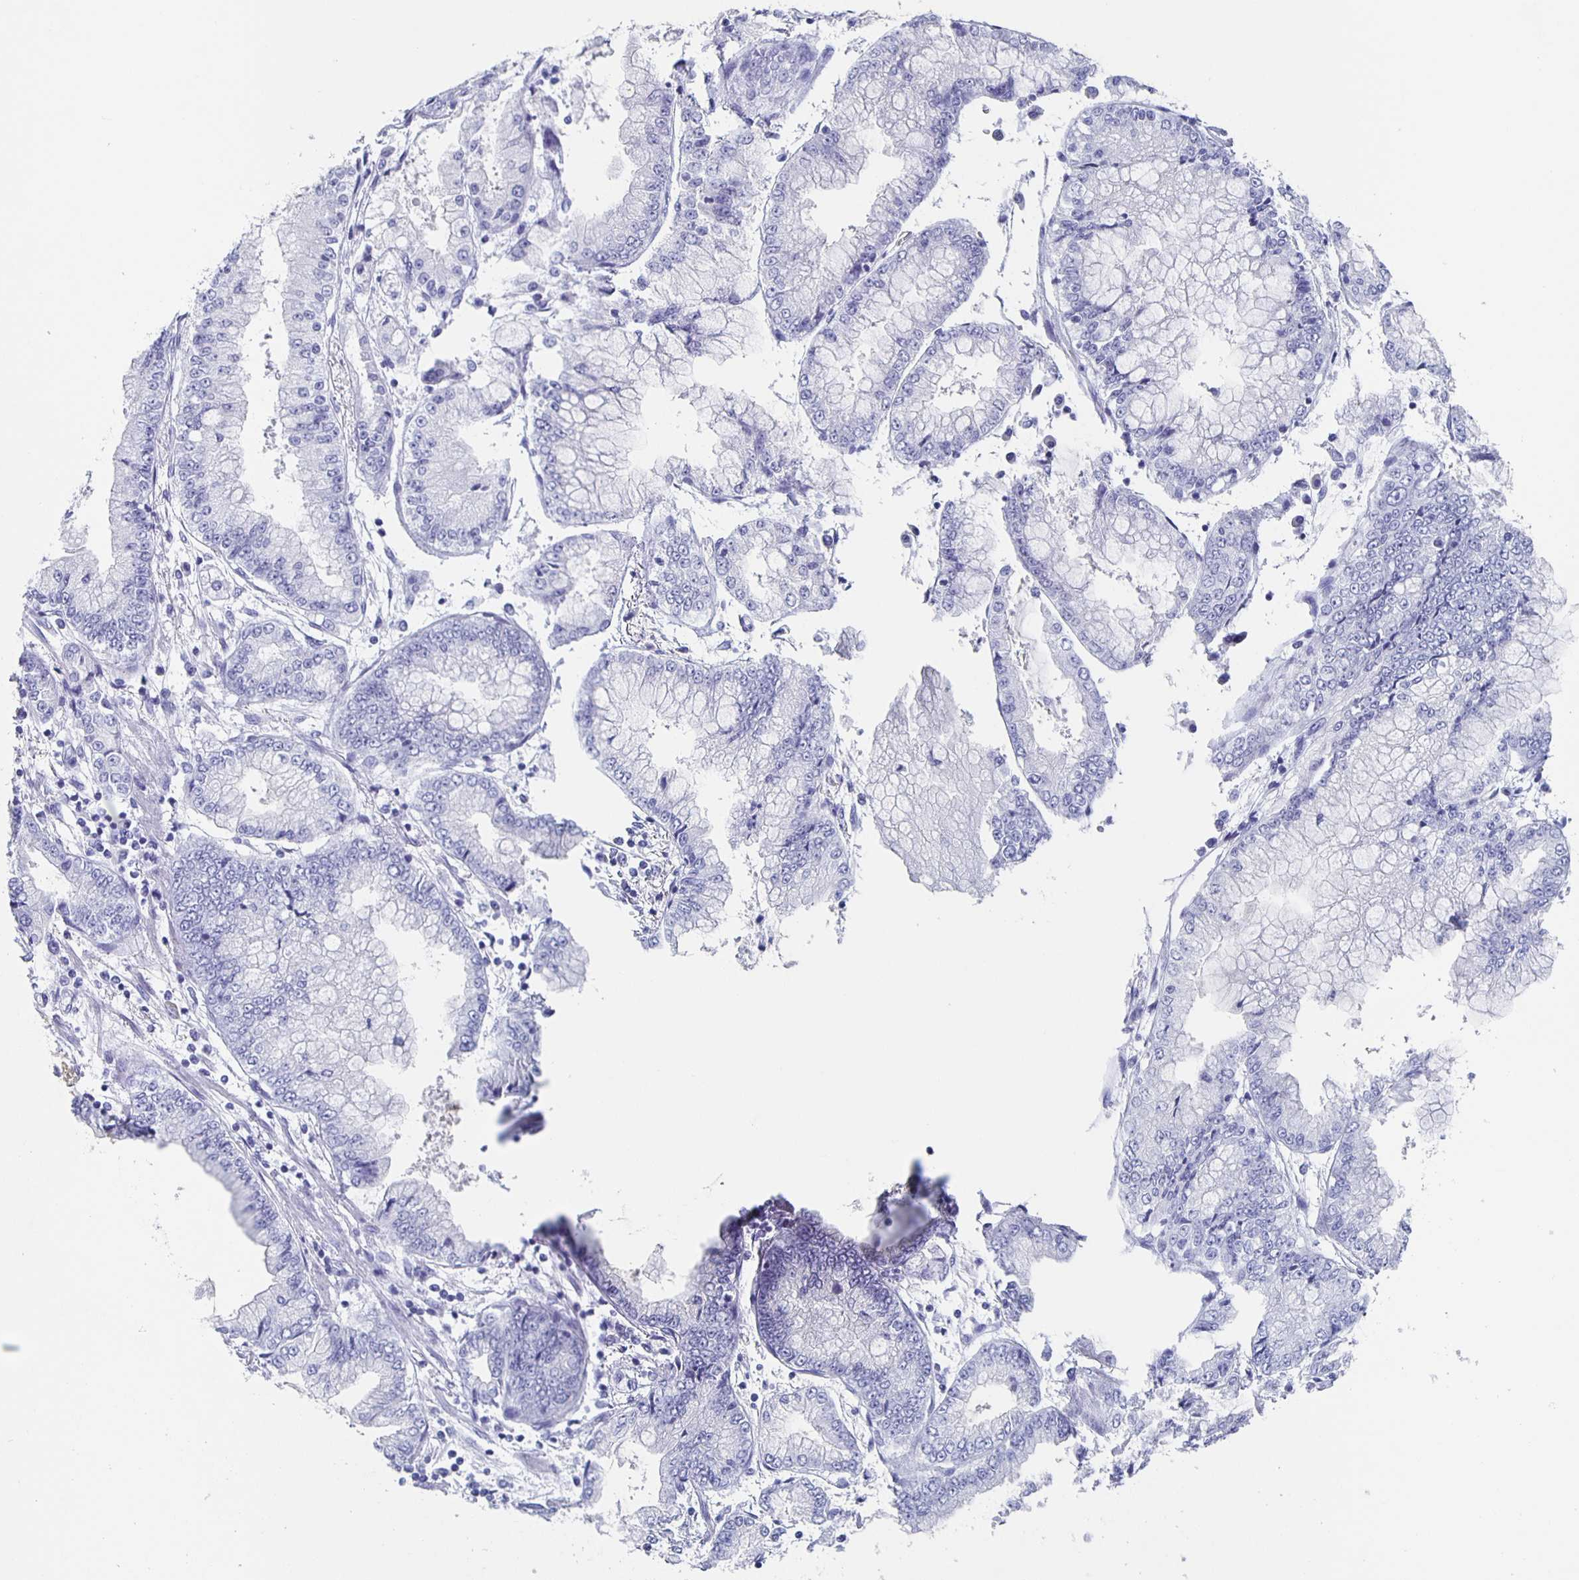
{"staining": {"intensity": "negative", "quantity": "none", "location": "none"}, "tissue": "stomach cancer", "cell_type": "Tumor cells", "image_type": "cancer", "snomed": [{"axis": "morphology", "description": "Adenocarcinoma, NOS"}, {"axis": "topography", "description": "Stomach, upper"}], "caption": "Immunohistochemical staining of stomach cancer displays no significant staining in tumor cells.", "gene": "SLC34A2", "patient": {"sex": "female", "age": 74}}